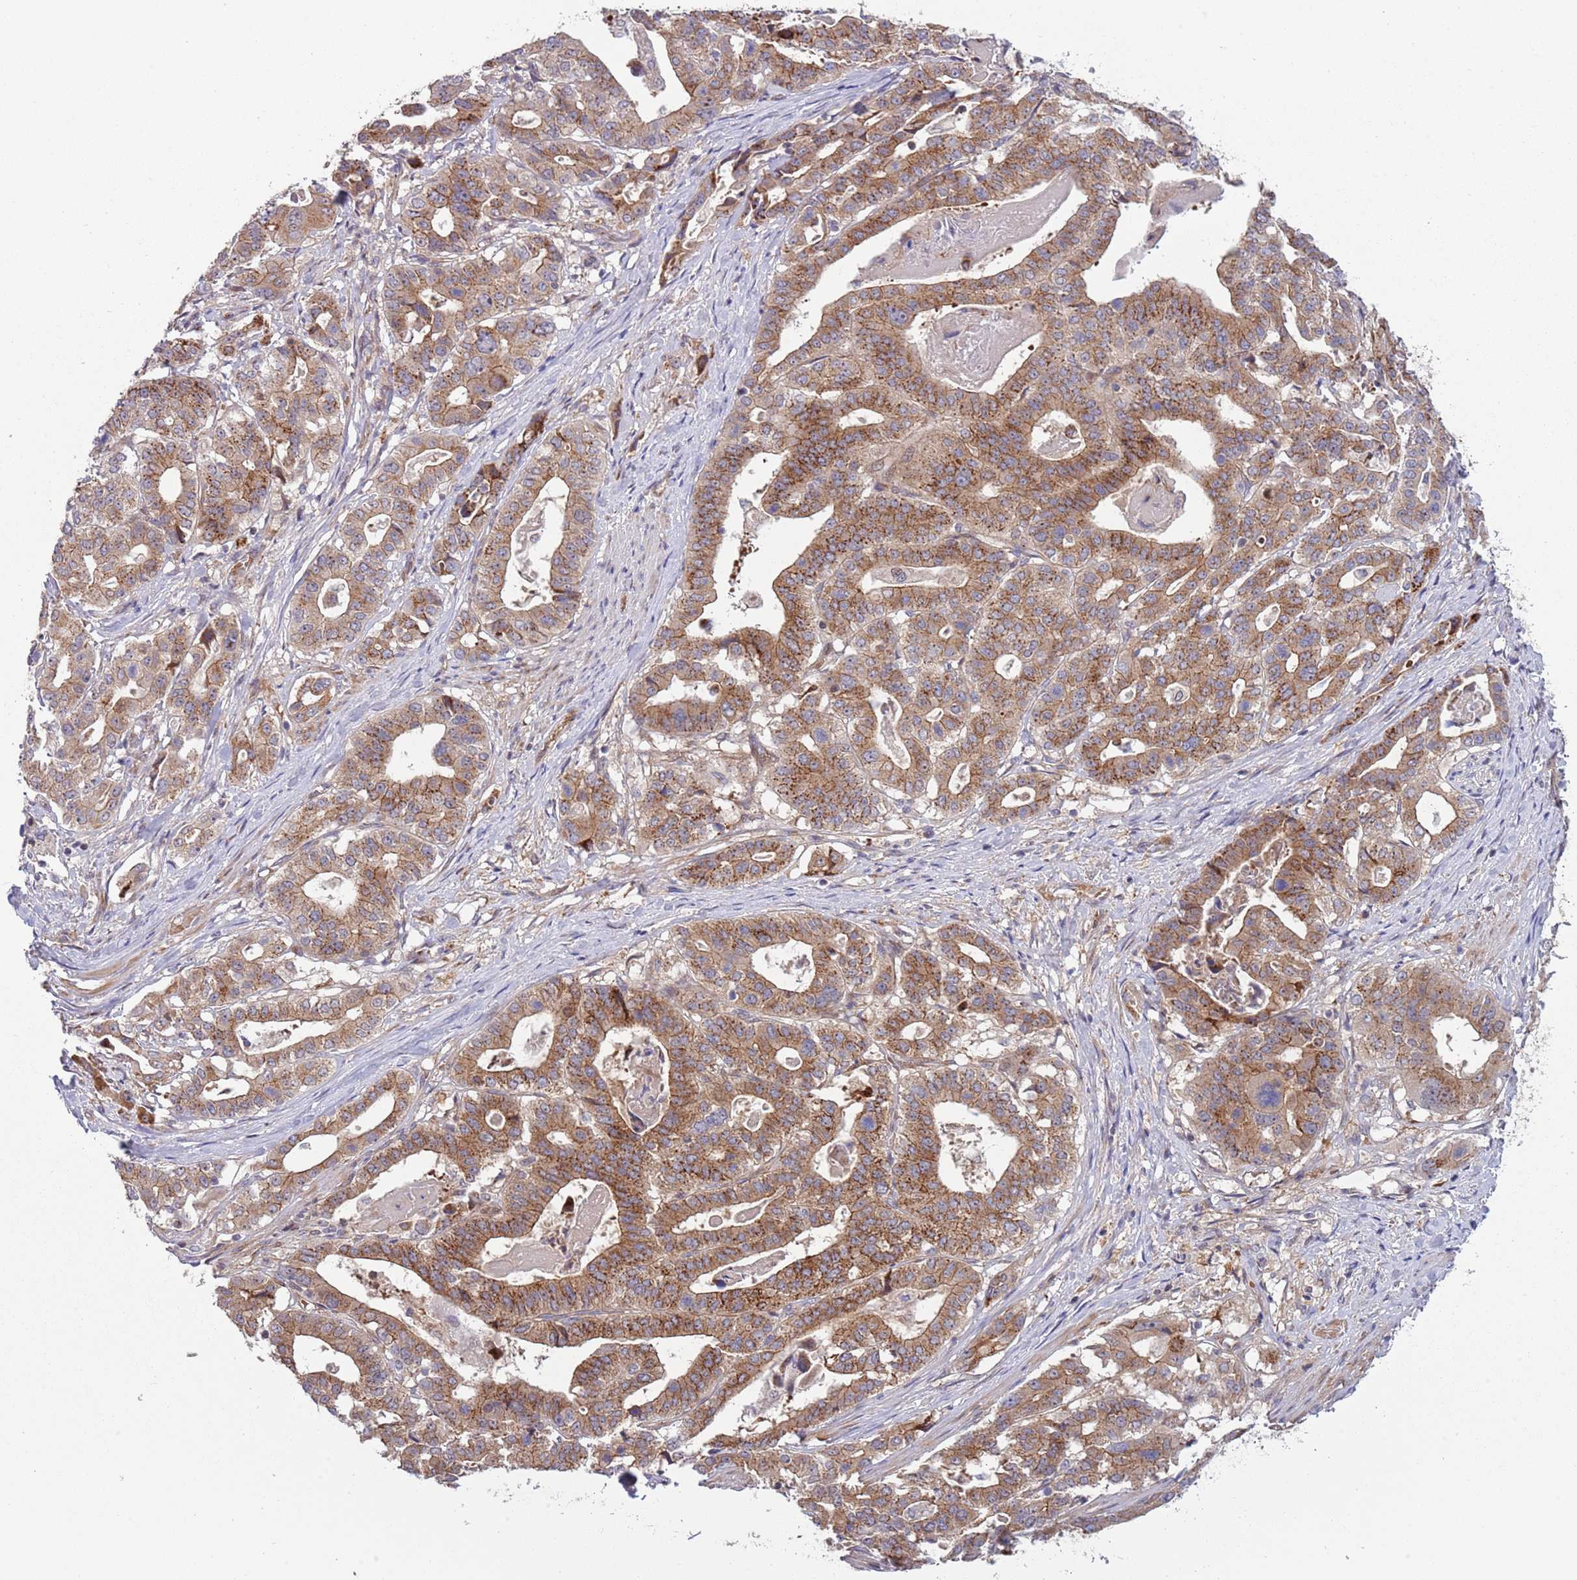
{"staining": {"intensity": "strong", "quantity": ">75%", "location": "cytoplasmic/membranous"}, "tissue": "stomach cancer", "cell_type": "Tumor cells", "image_type": "cancer", "snomed": [{"axis": "morphology", "description": "Adenocarcinoma, NOS"}, {"axis": "topography", "description": "Stomach"}], "caption": "Human adenocarcinoma (stomach) stained for a protein (brown) demonstrates strong cytoplasmic/membranous positive positivity in about >75% of tumor cells.", "gene": "ITGB6", "patient": {"sex": "male", "age": 48}}